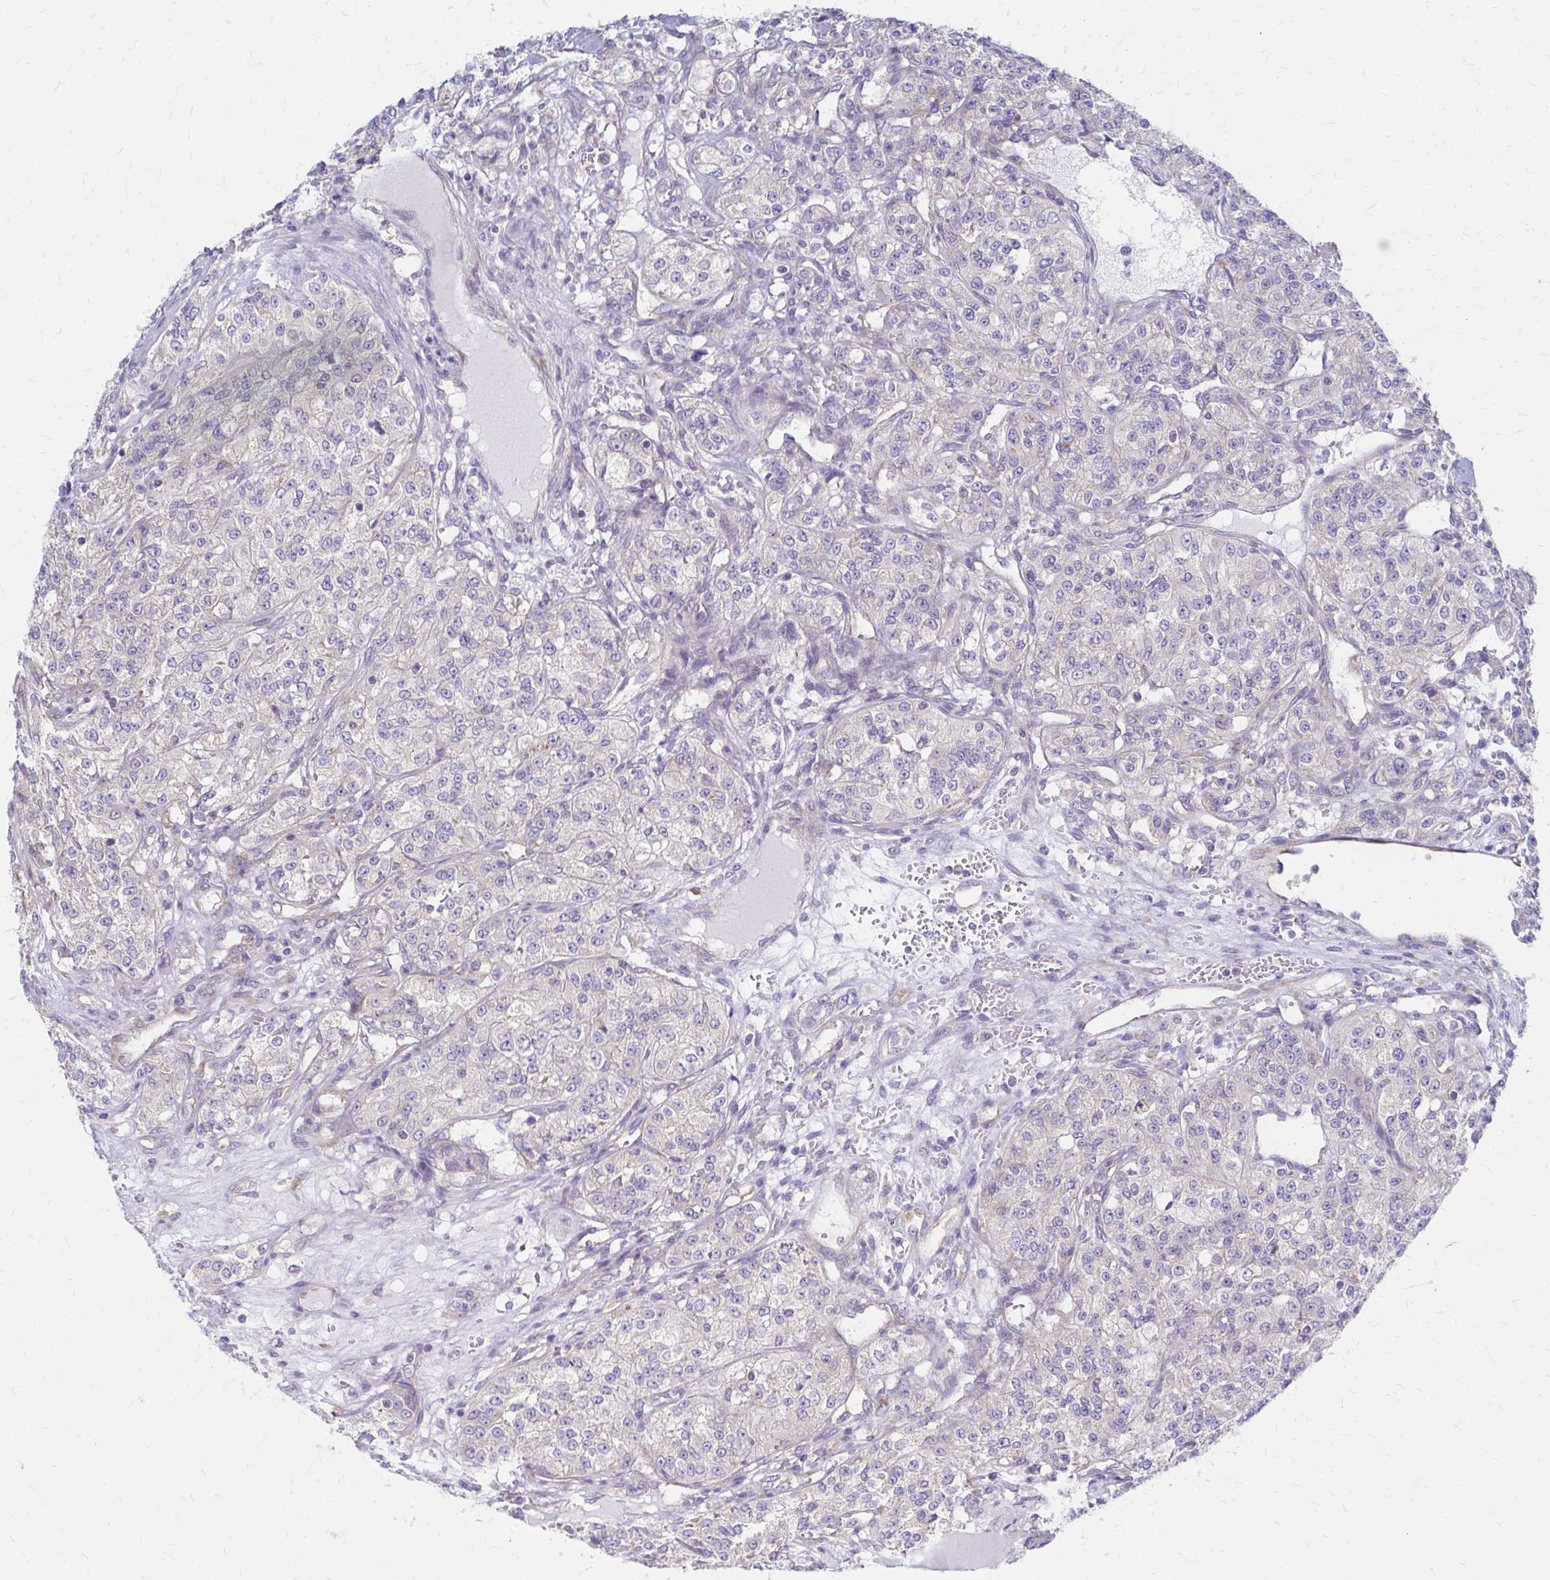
{"staining": {"intensity": "negative", "quantity": "none", "location": "none"}, "tissue": "renal cancer", "cell_type": "Tumor cells", "image_type": "cancer", "snomed": [{"axis": "morphology", "description": "Adenocarcinoma, NOS"}, {"axis": "topography", "description": "Kidney"}], "caption": "The immunohistochemistry (IHC) photomicrograph has no significant staining in tumor cells of renal cancer (adenocarcinoma) tissue.", "gene": "RPL27A", "patient": {"sex": "female", "age": 63}}